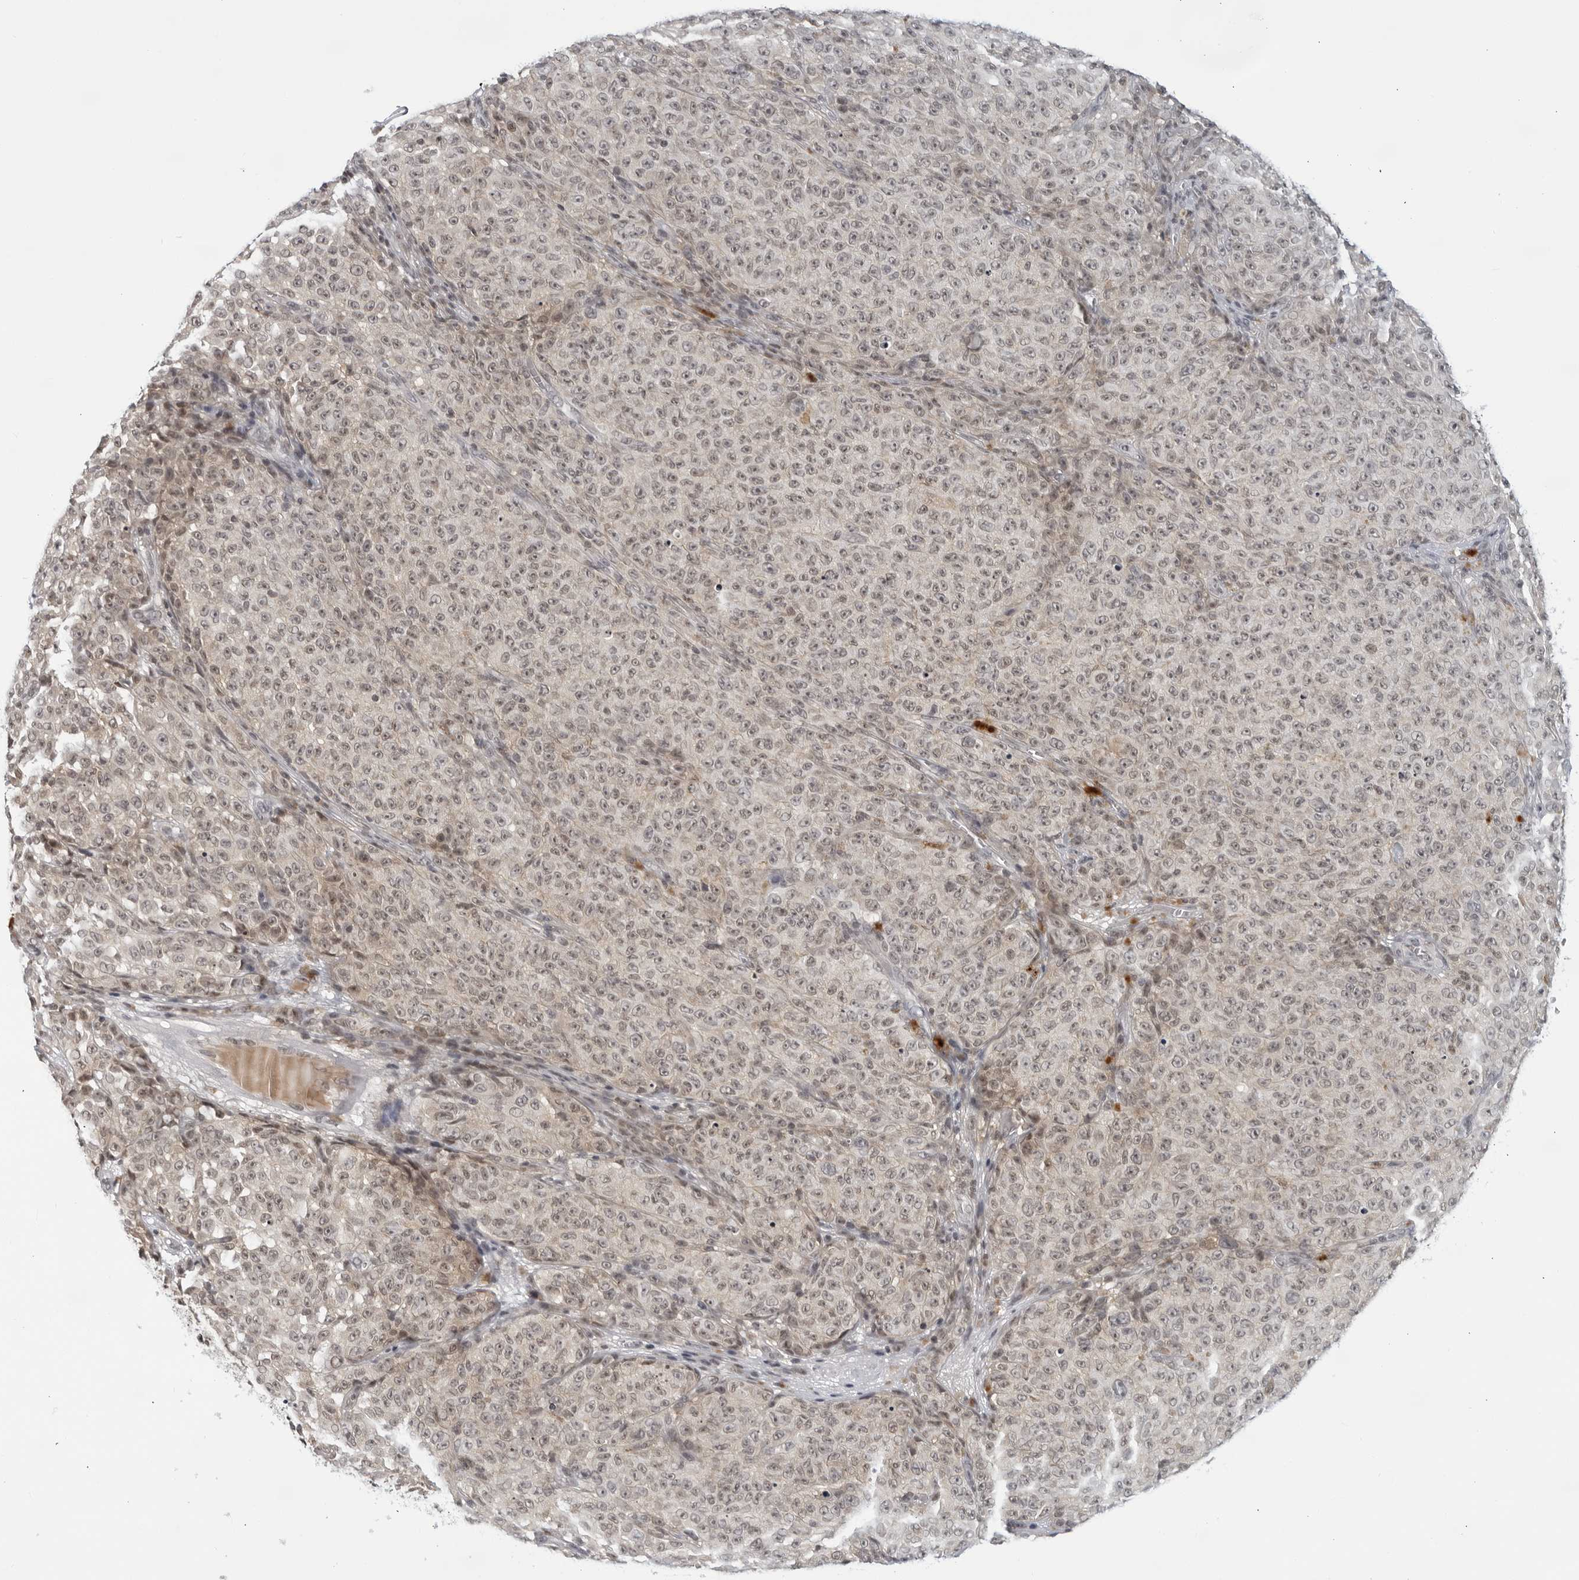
{"staining": {"intensity": "weak", "quantity": "25%-75%", "location": "nuclear"}, "tissue": "melanoma", "cell_type": "Tumor cells", "image_type": "cancer", "snomed": [{"axis": "morphology", "description": "Malignant melanoma, NOS"}, {"axis": "topography", "description": "Skin"}], "caption": "Immunohistochemistry (DAB (3,3'-diaminobenzidine)) staining of human malignant melanoma displays weak nuclear protein staining in about 25%-75% of tumor cells.", "gene": "CC2D1B", "patient": {"sex": "female", "age": 82}}